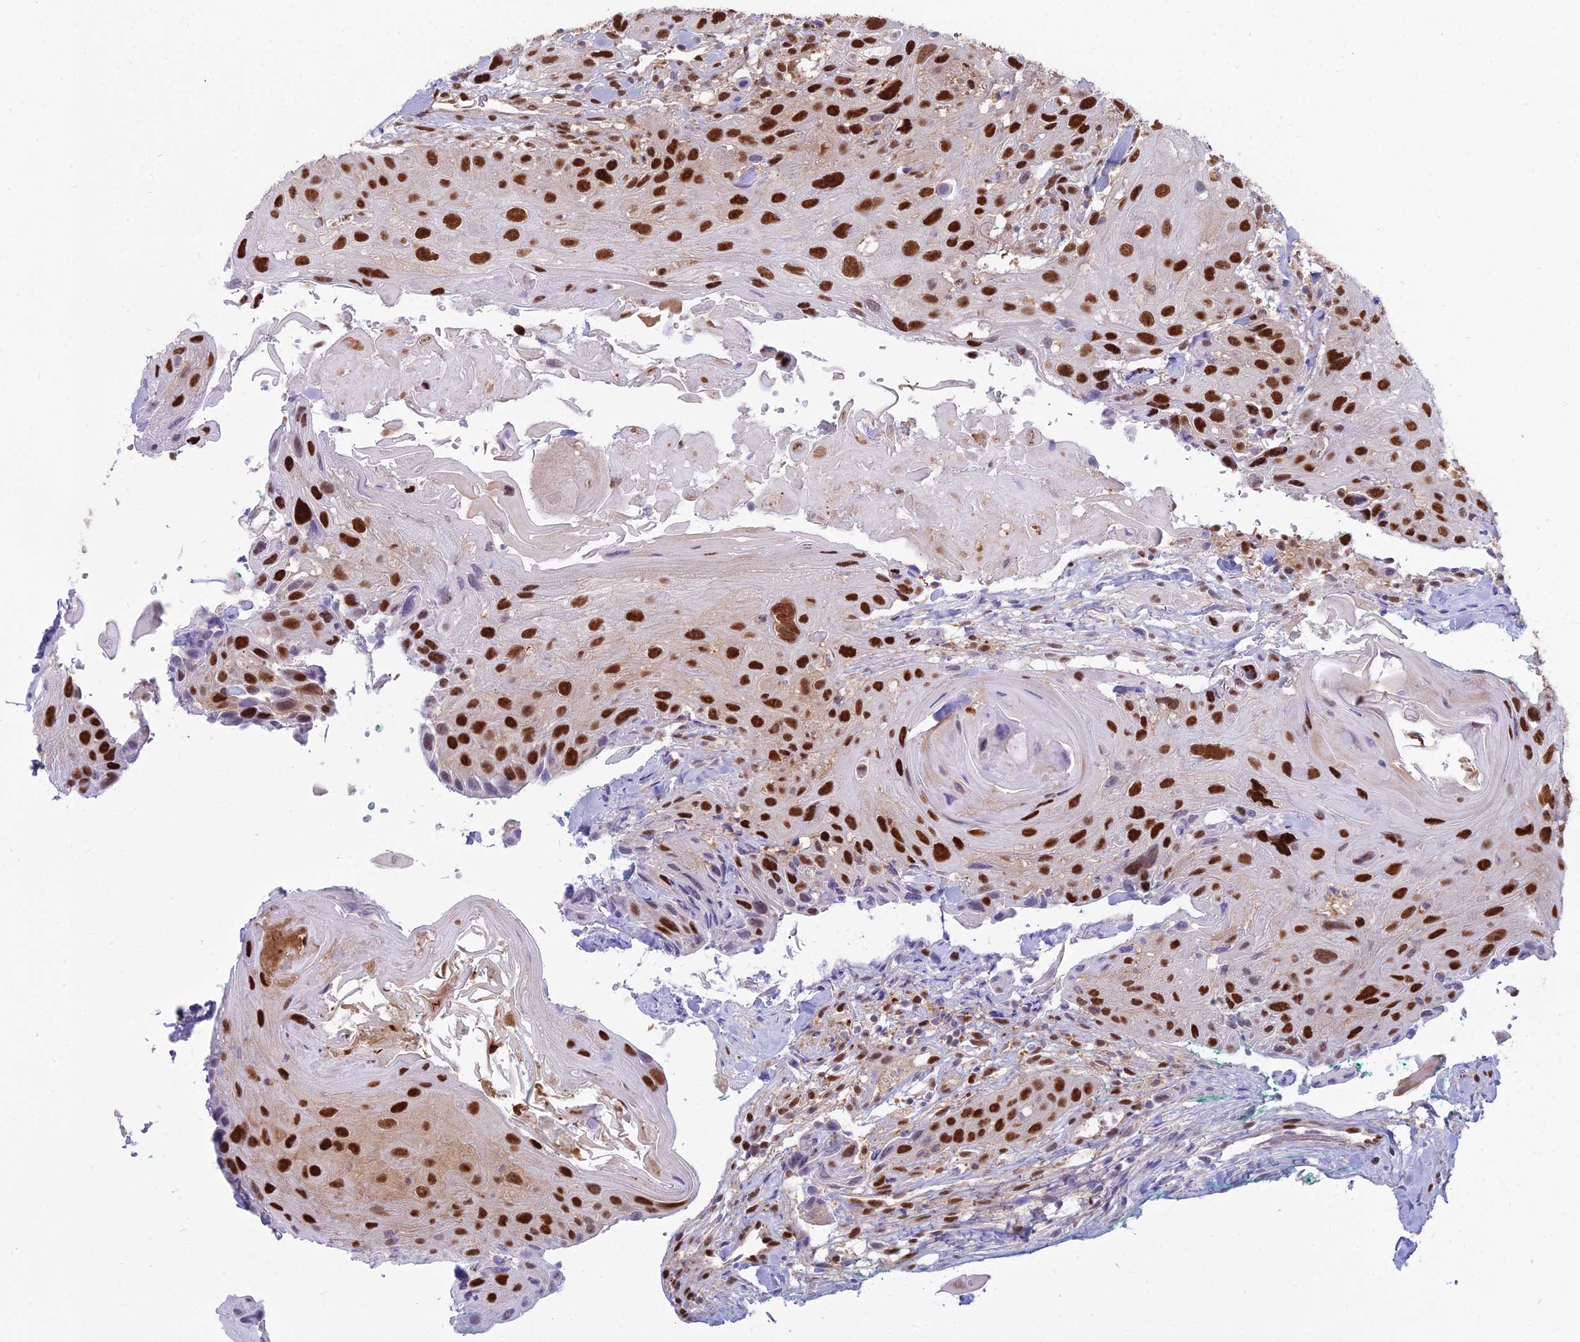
{"staining": {"intensity": "strong", "quantity": ">75%", "location": "nuclear"}, "tissue": "head and neck cancer", "cell_type": "Tumor cells", "image_type": "cancer", "snomed": [{"axis": "morphology", "description": "Squamous cell carcinoma, NOS"}, {"axis": "topography", "description": "Head-Neck"}], "caption": "Strong nuclear protein expression is appreciated in about >75% of tumor cells in squamous cell carcinoma (head and neck). The staining was performed using DAB to visualize the protein expression in brown, while the nuclei were stained in blue with hematoxylin (Magnification: 20x).", "gene": "NPEPL1", "patient": {"sex": "male", "age": 81}}